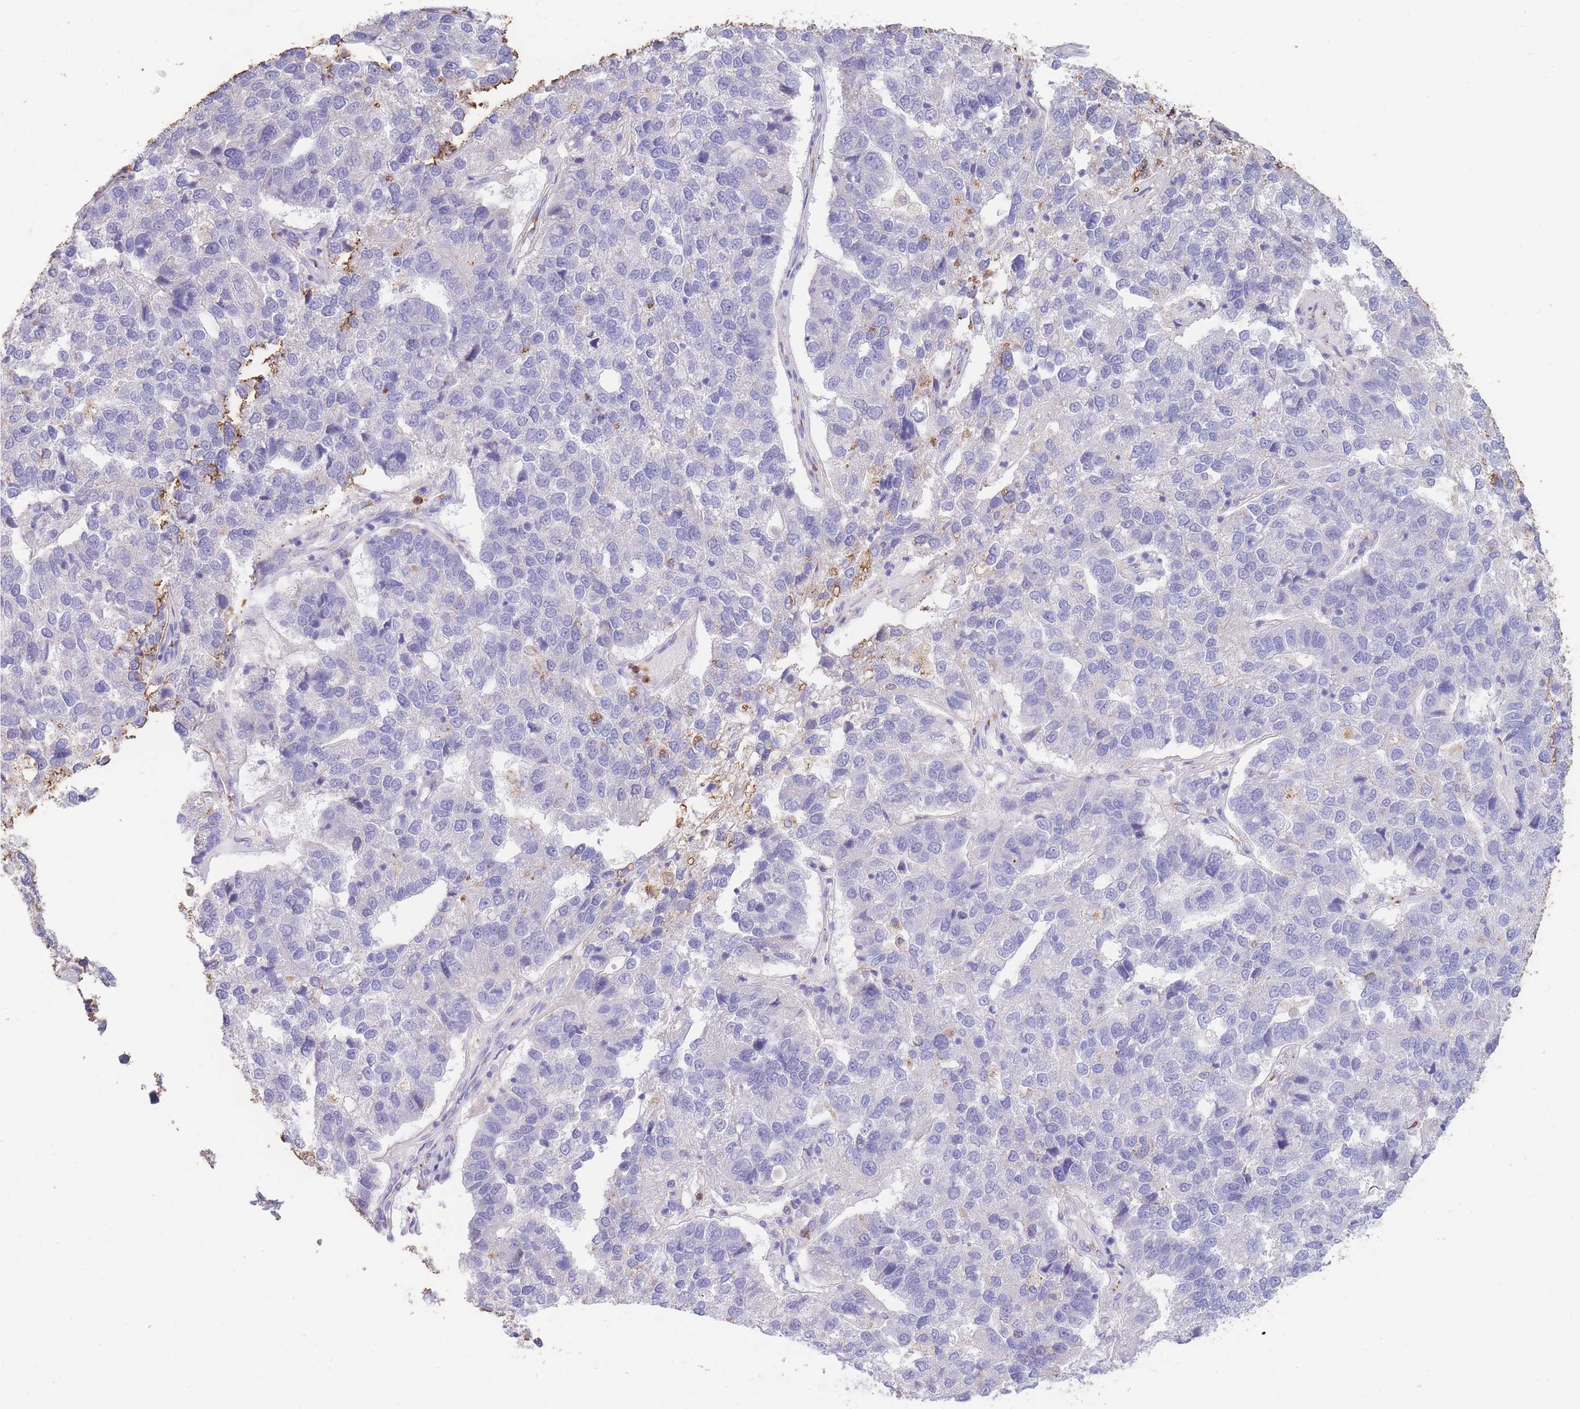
{"staining": {"intensity": "negative", "quantity": "none", "location": "none"}, "tissue": "pancreatic cancer", "cell_type": "Tumor cells", "image_type": "cancer", "snomed": [{"axis": "morphology", "description": "Adenocarcinoma, NOS"}, {"axis": "topography", "description": "Pancreas"}], "caption": "Tumor cells show no significant protein positivity in adenocarcinoma (pancreatic). Nuclei are stained in blue.", "gene": "CENPM", "patient": {"sex": "female", "age": 61}}